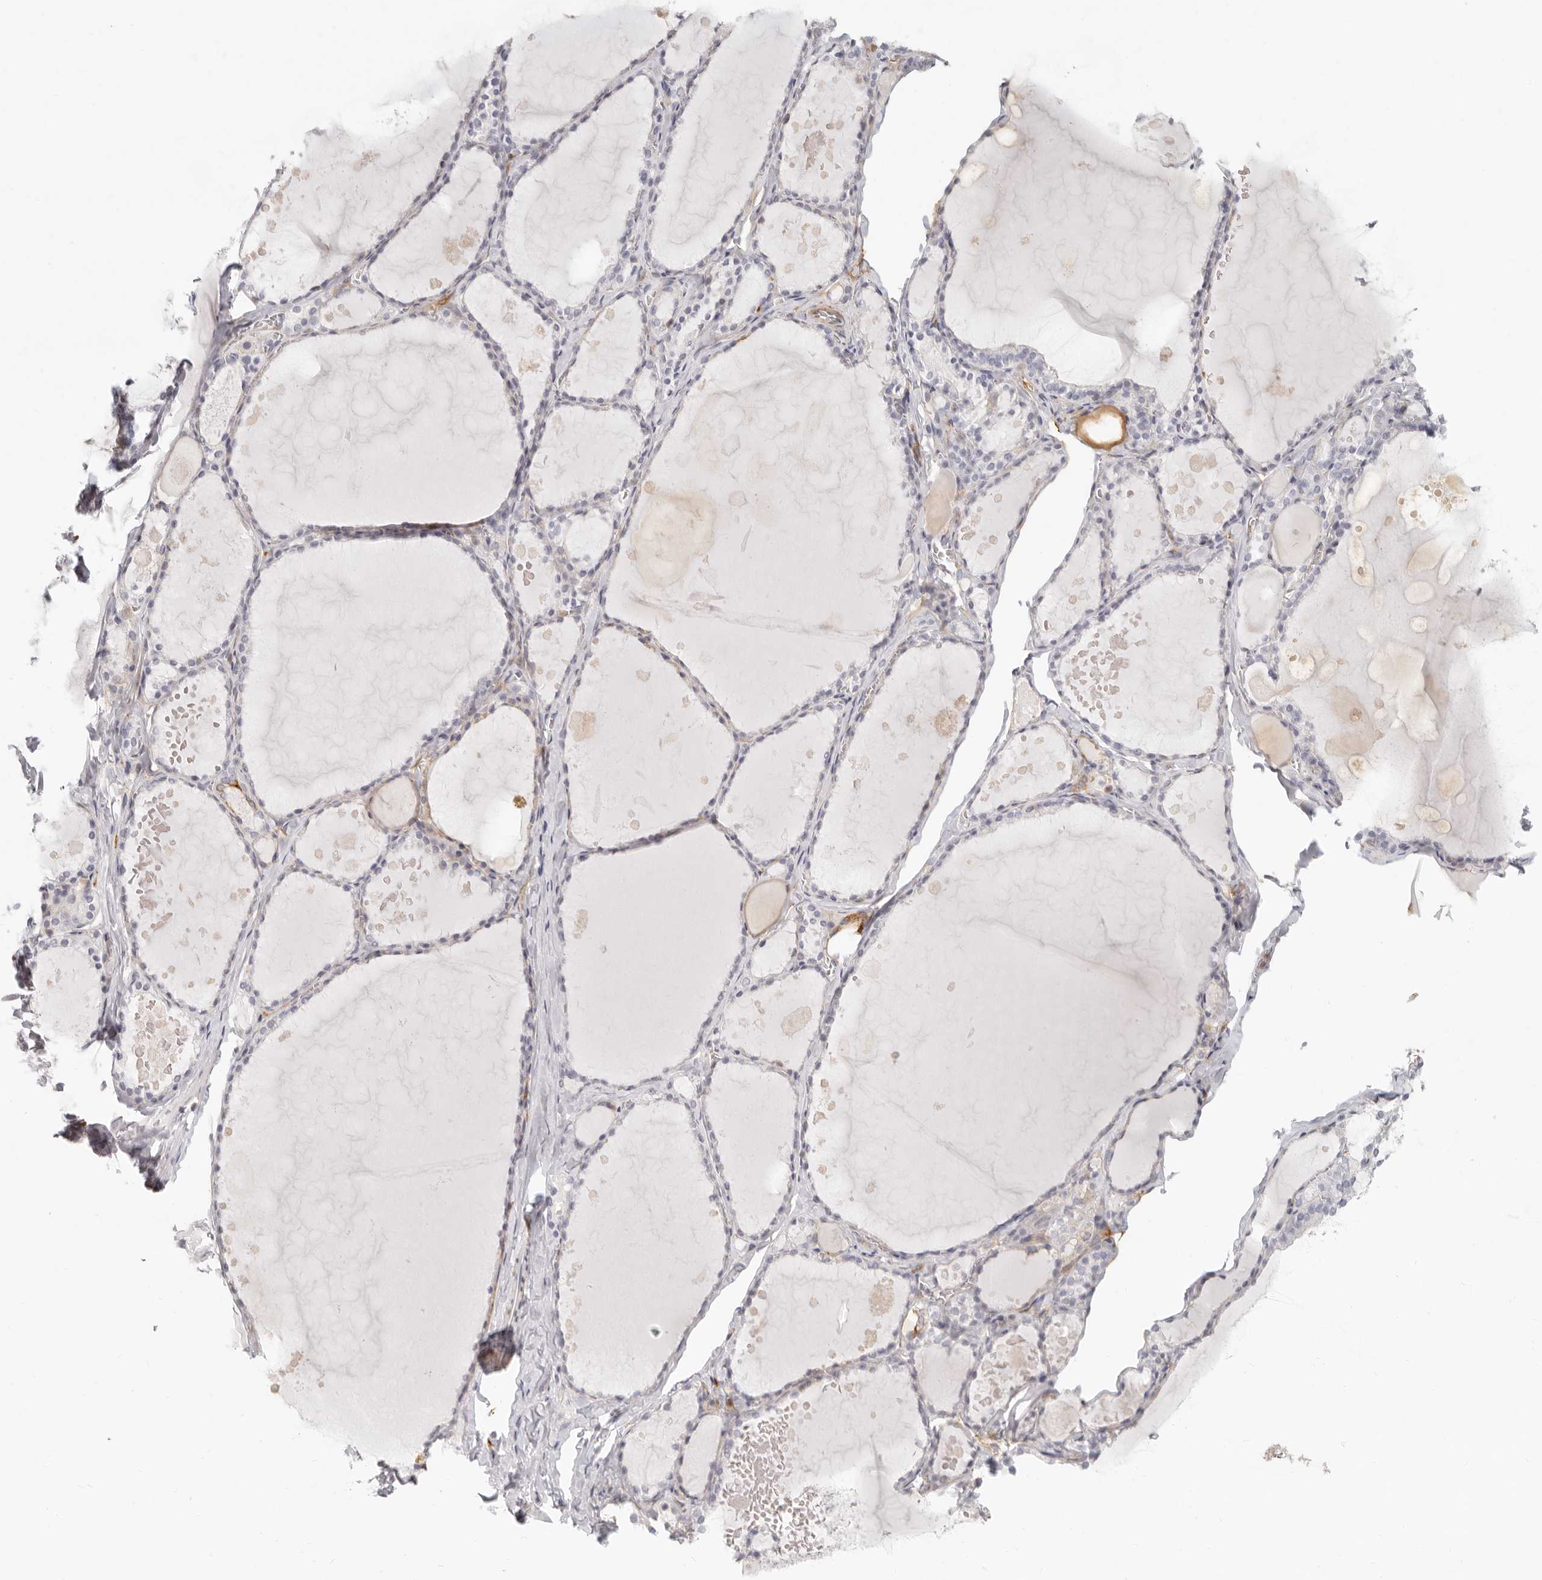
{"staining": {"intensity": "weak", "quantity": "<25%", "location": "cytoplasmic/membranous"}, "tissue": "thyroid gland", "cell_type": "Glandular cells", "image_type": "normal", "snomed": [{"axis": "morphology", "description": "Normal tissue, NOS"}, {"axis": "topography", "description": "Thyroid gland"}], "caption": "IHC photomicrograph of normal thyroid gland: human thyroid gland stained with DAB demonstrates no significant protein expression in glandular cells. (Stains: DAB (3,3'-diaminobenzidine) immunohistochemistry (IHC) with hematoxylin counter stain, Microscopy: brightfield microscopy at high magnification).", "gene": "NIBAN1", "patient": {"sex": "male", "age": 56}}